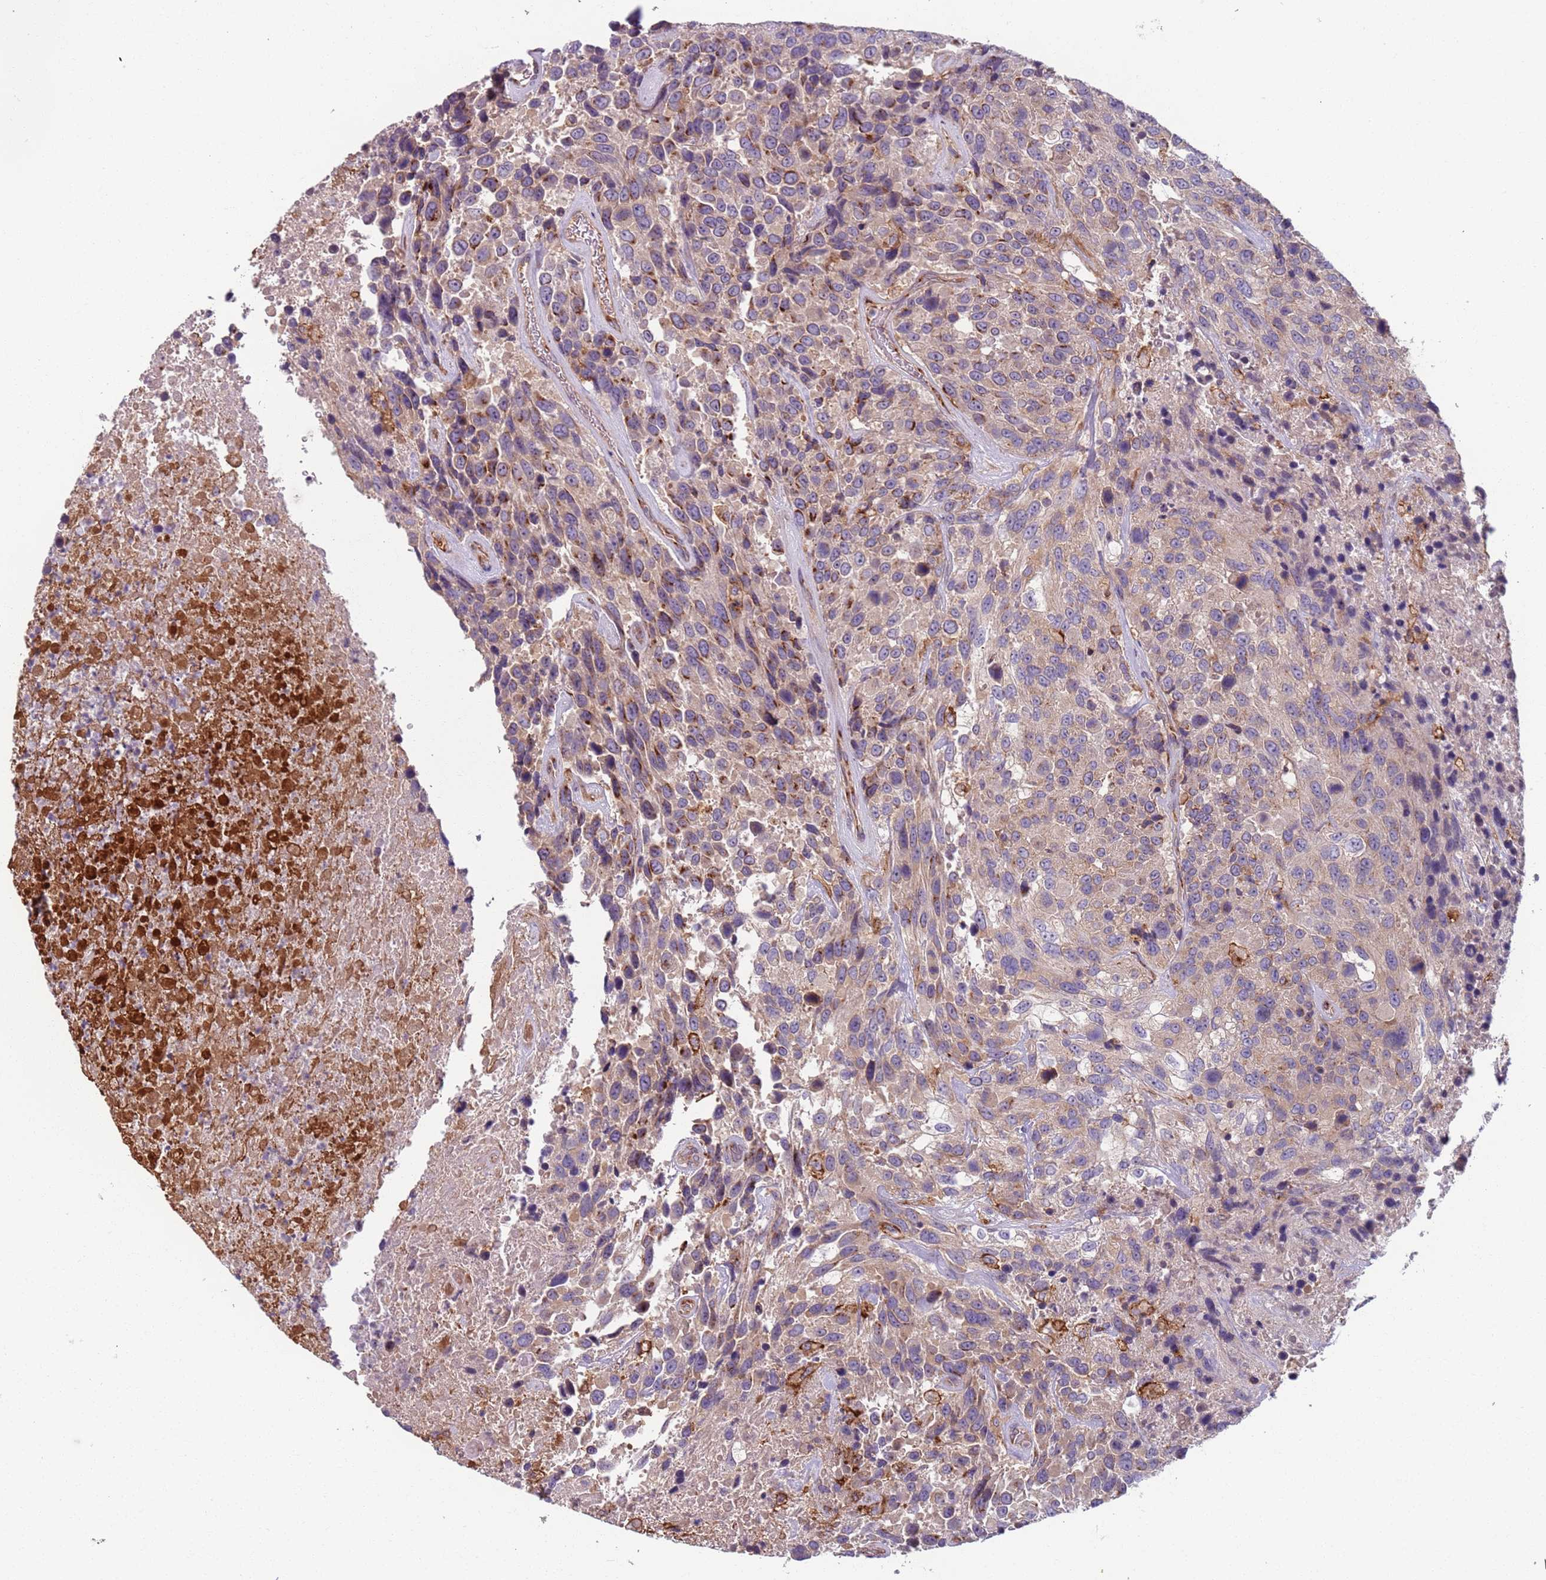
{"staining": {"intensity": "strong", "quantity": "<25%", "location": "cytoplasmic/membranous"}, "tissue": "urothelial cancer", "cell_type": "Tumor cells", "image_type": "cancer", "snomed": [{"axis": "morphology", "description": "Urothelial carcinoma, High grade"}, {"axis": "topography", "description": "Urinary bladder"}], "caption": "Urothelial cancer was stained to show a protein in brown. There is medium levels of strong cytoplasmic/membranous expression in about <25% of tumor cells. (brown staining indicates protein expression, while blue staining denotes nuclei).", "gene": "AKTIP", "patient": {"sex": "female", "age": 70}}